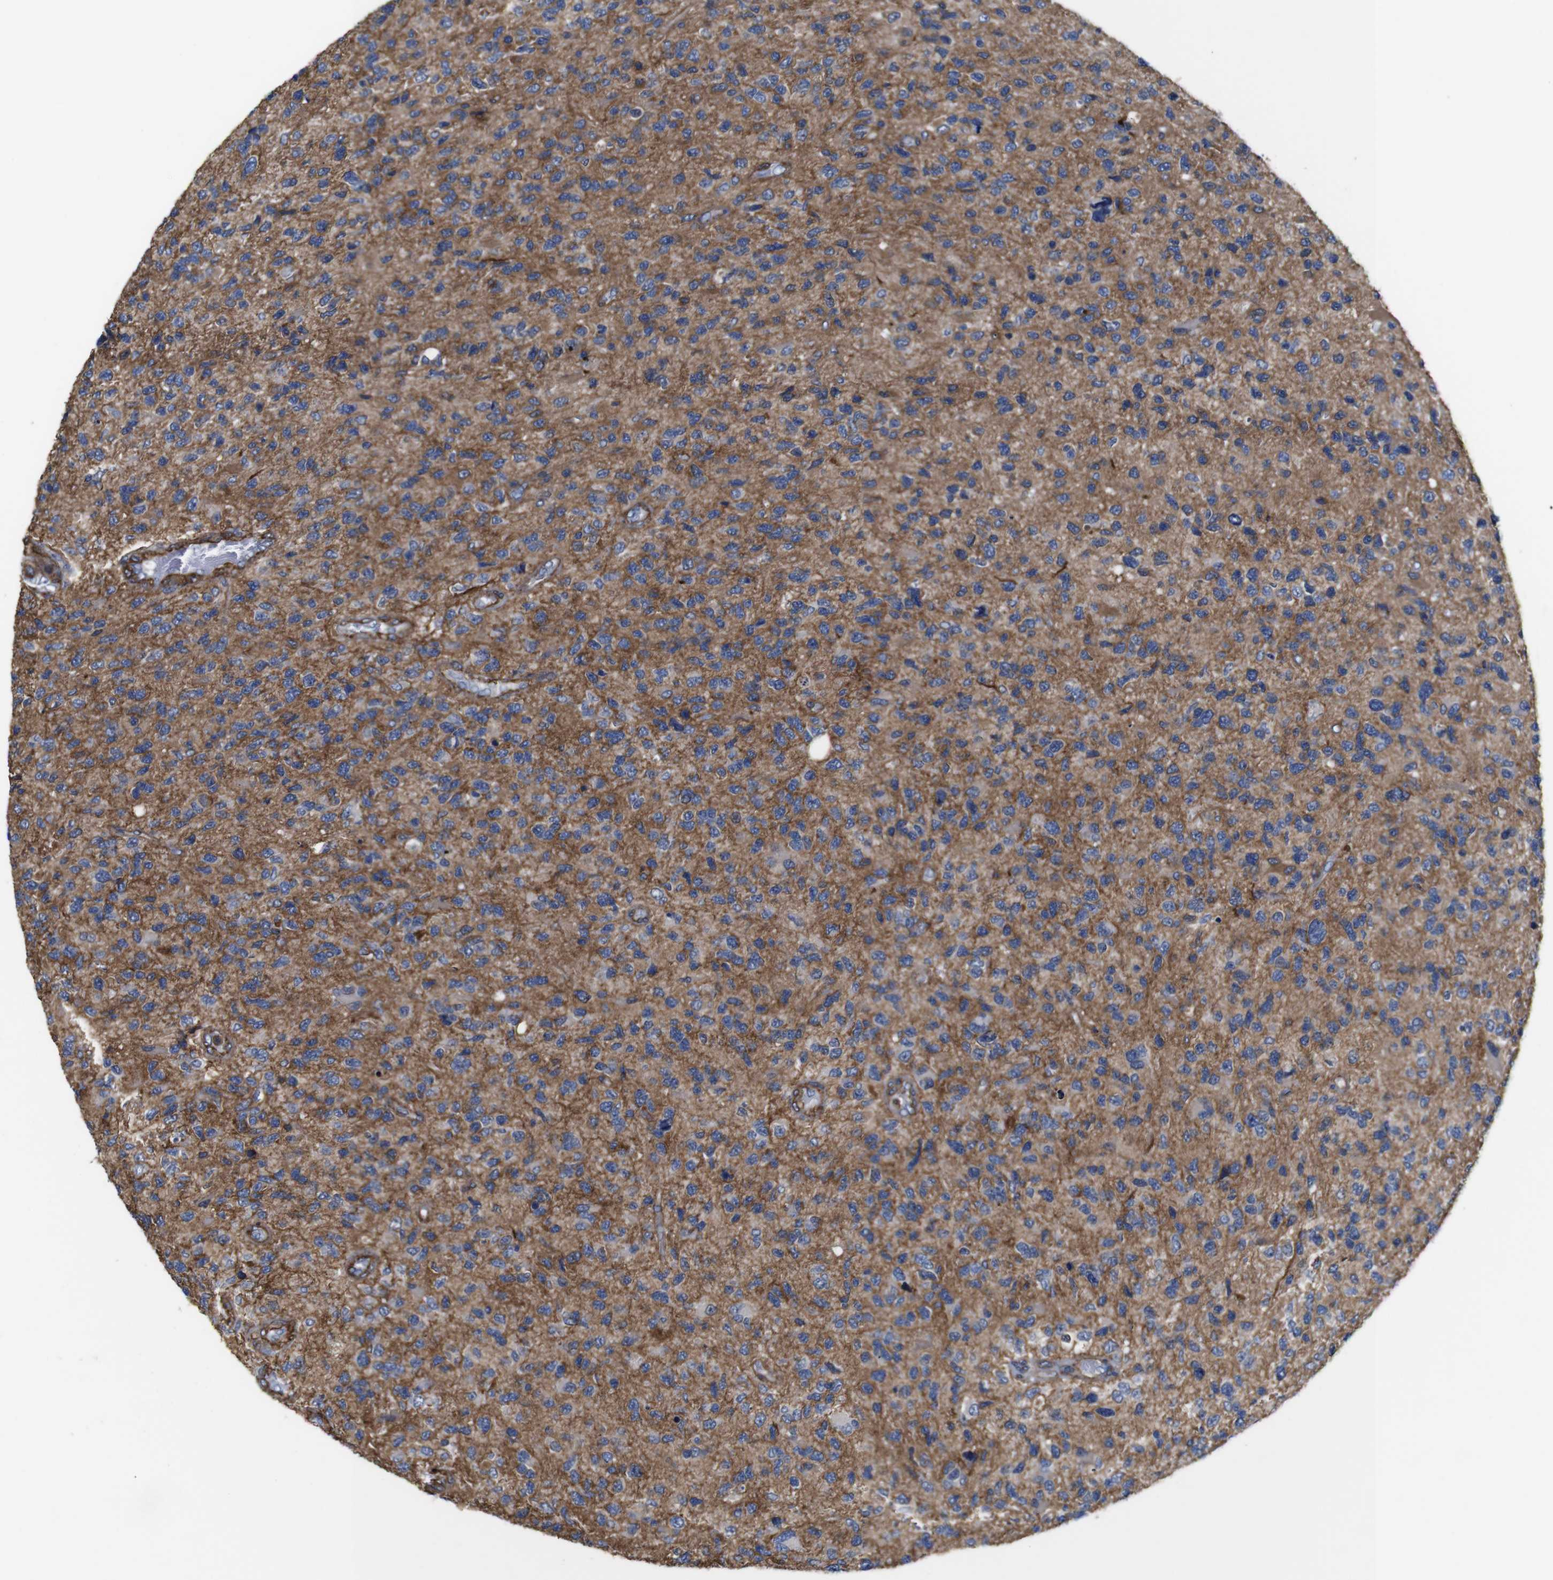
{"staining": {"intensity": "negative", "quantity": "none", "location": "none"}, "tissue": "glioma", "cell_type": "Tumor cells", "image_type": "cancer", "snomed": [{"axis": "morphology", "description": "Glioma, malignant, High grade"}, {"axis": "topography", "description": "Brain"}], "caption": "High magnification brightfield microscopy of glioma stained with DAB (3,3'-diaminobenzidine) (brown) and counterstained with hematoxylin (blue): tumor cells show no significant expression.", "gene": "PI4KA", "patient": {"sex": "female", "age": 58}}